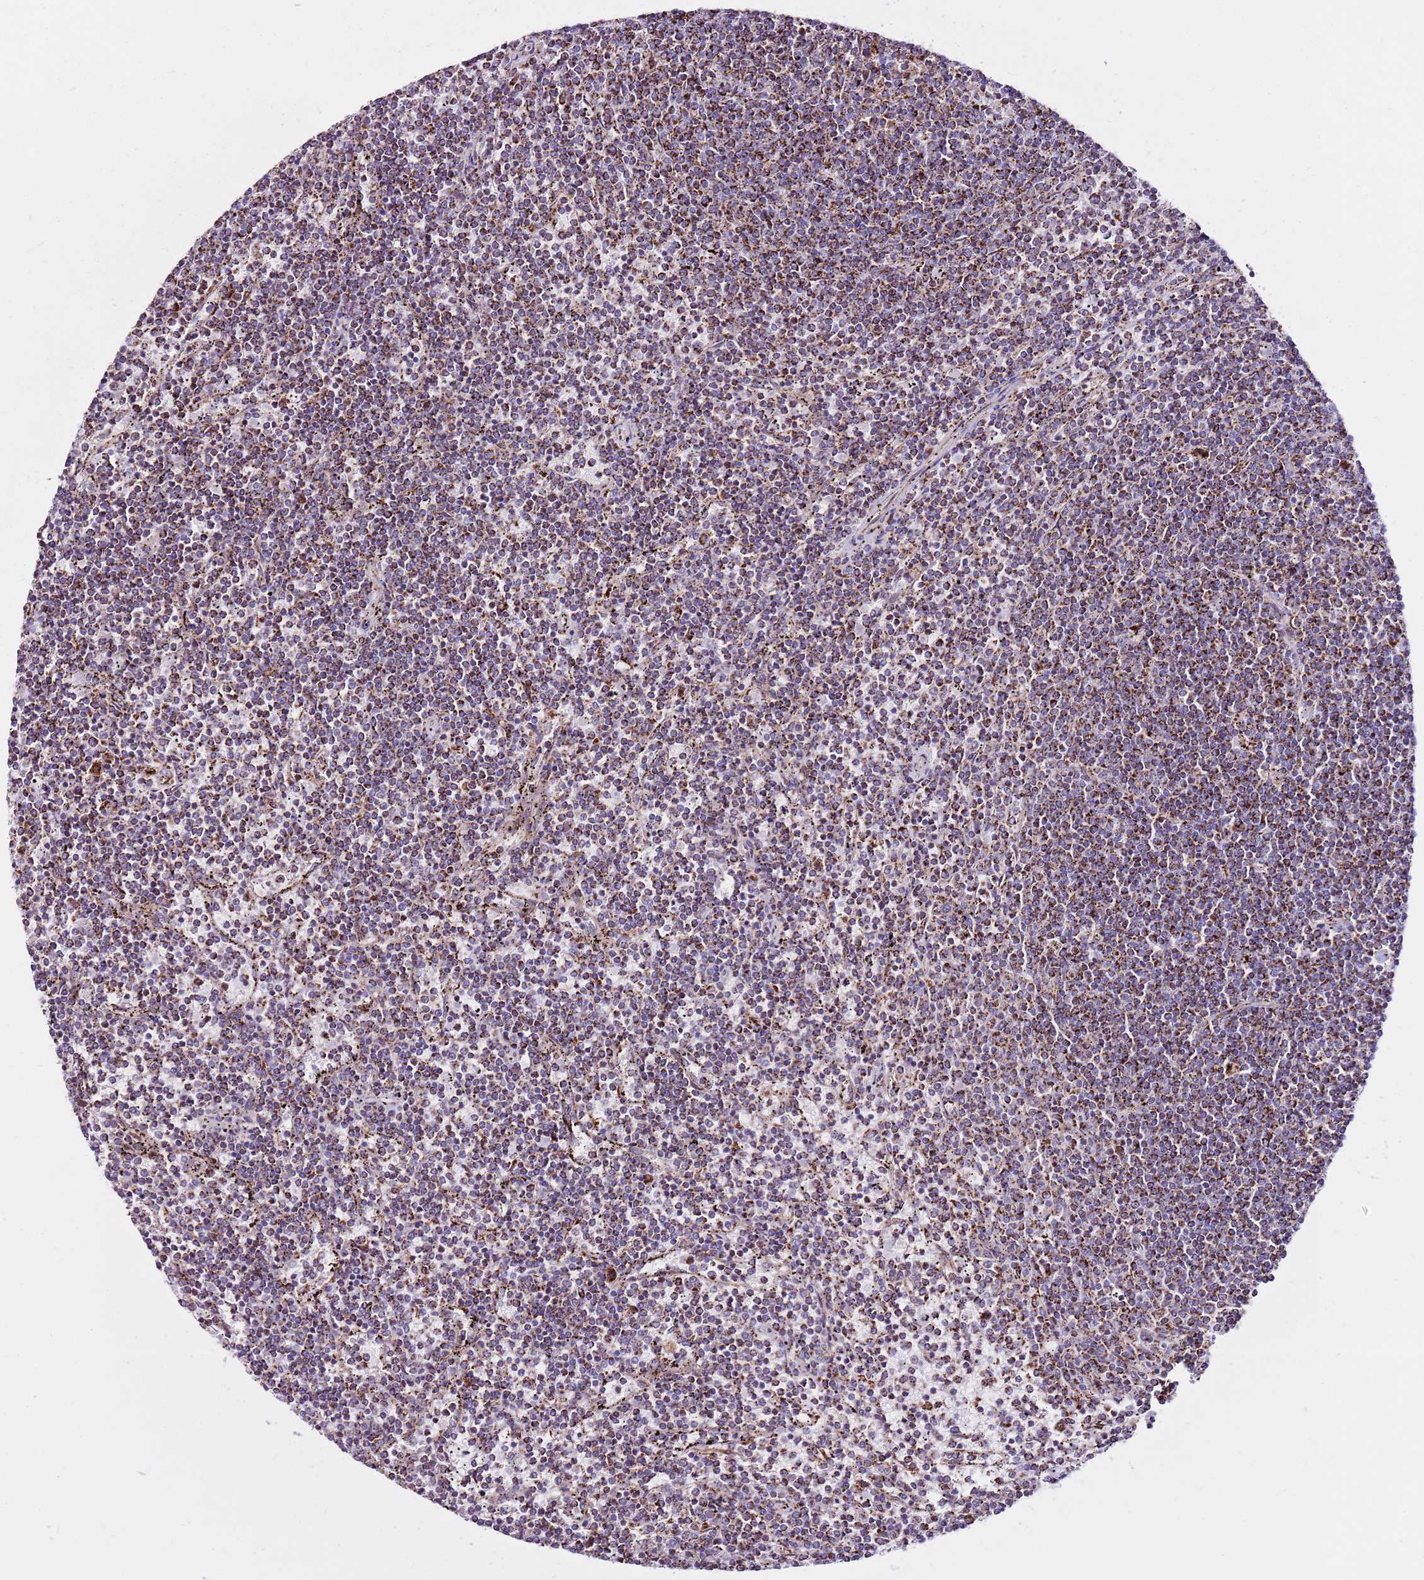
{"staining": {"intensity": "strong", "quantity": ">75%", "location": "cytoplasmic/membranous"}, "tissue": "lymphoma", "cell_type": "Tumor cells", "image_type": "cancer", "snomed": [{"axis": "morphology", "description": "Malignant lymphoma, non-Hodgkin's type, Low grade"}, {"axis": "topography", "description": "Spleen"}], "caption": "High-power microscopy captured an immunohistochemistry image of lymphoma, revealing strong cytoplasmic/membranous expression in approximately >75% of tumor cells.", "gene": "HECTD4", "patient": {"sex": "female", "age": 50}}